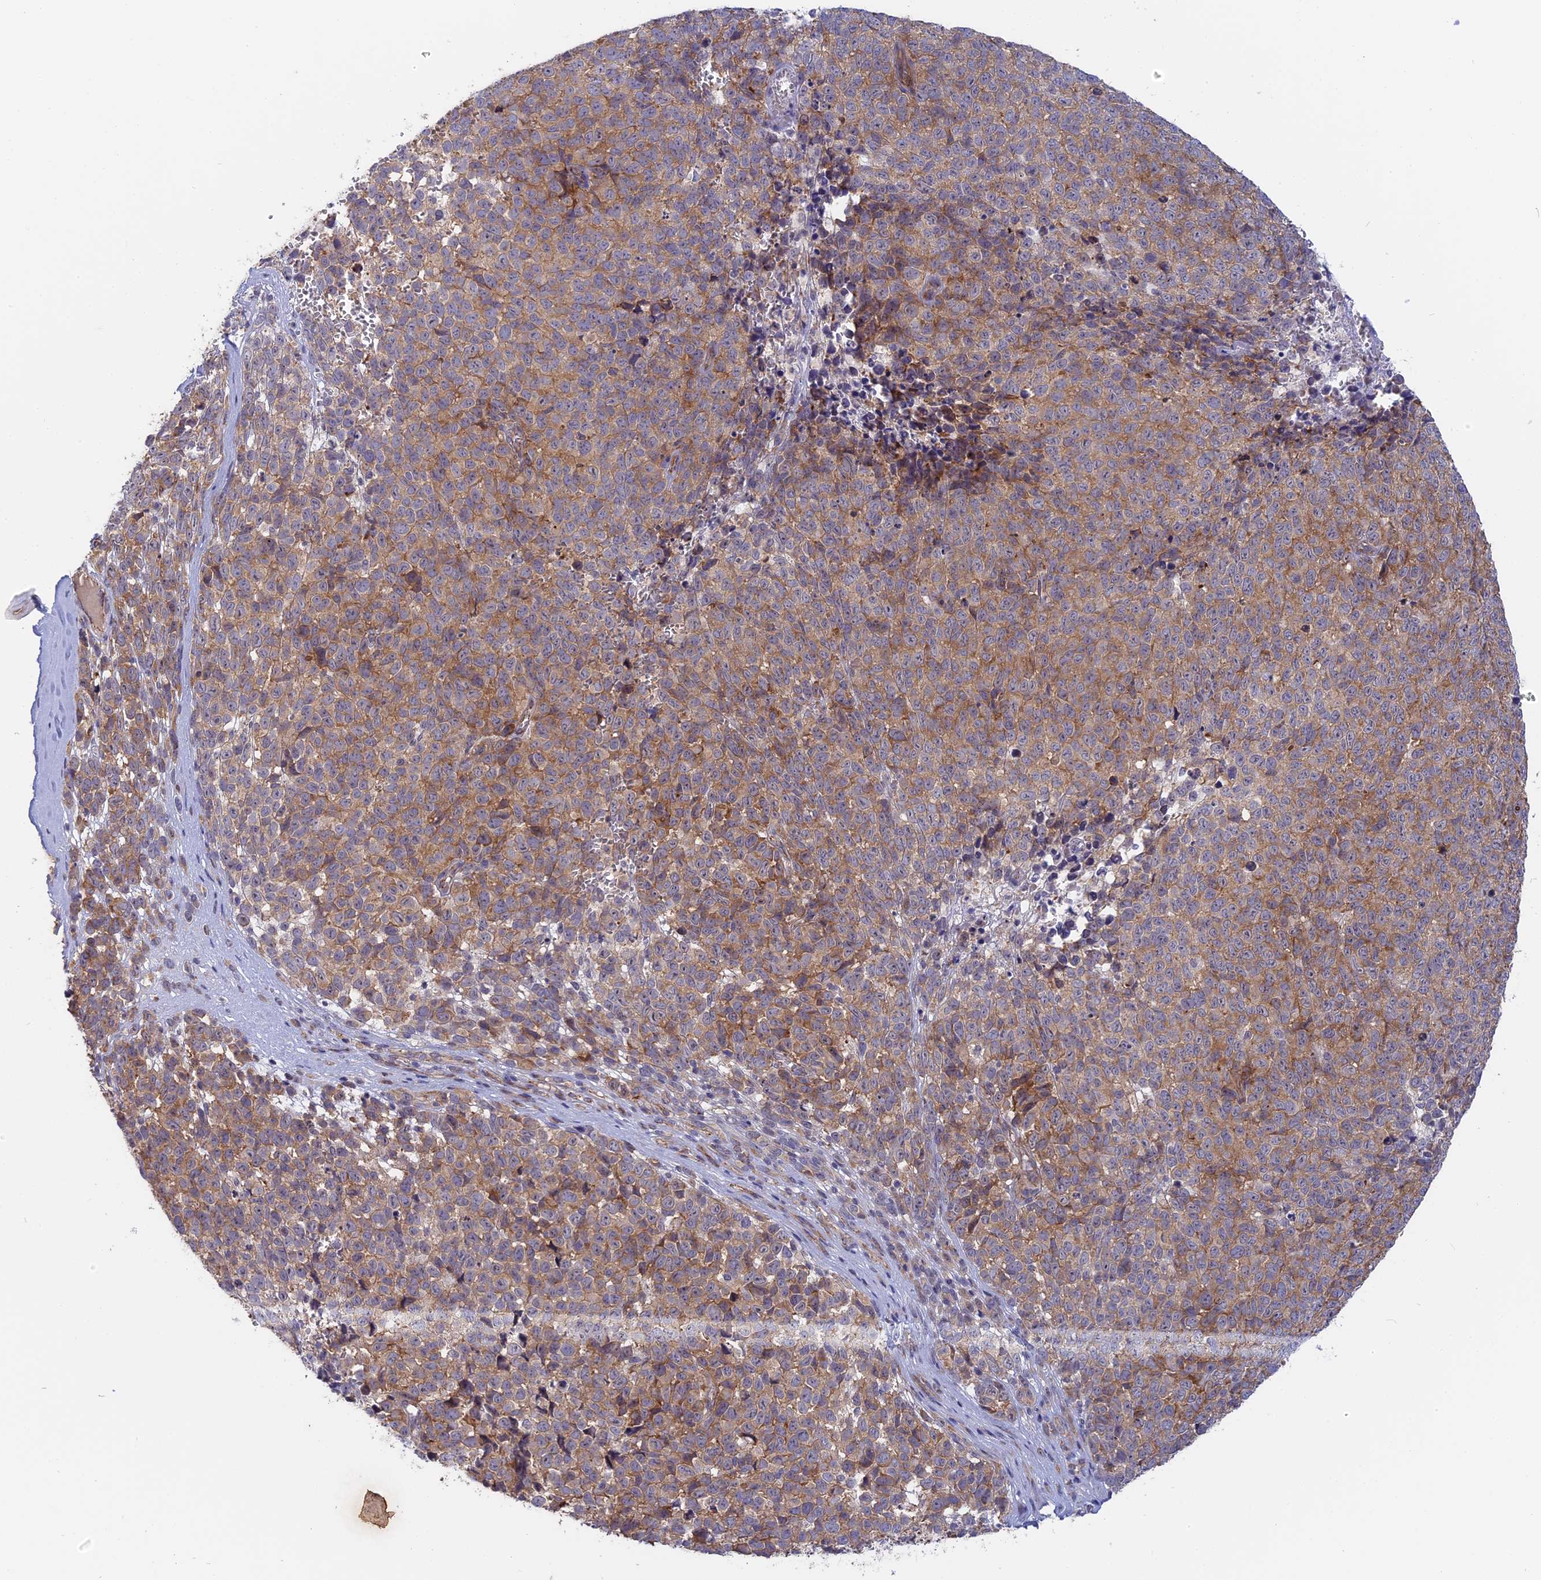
{"staining": {"intensity": "moderate", "quantity": ">75%", "location": "cytoplasmic/membranous"}, "tissue": "melanoma", "cell_type": "Tumor cells", "image_type": "cancer", "snomed": [{"axis": "morphology", "description": "Malignant melanoma, NOS"}, {"axis": "topography", "description": "Nose, NOS"}], "caption": "This photomicrograph demonstrates malignant melanoma stained with immunohistochemistry (IHC) to label a protein in brown. The cytoplasmic/membranous of tumor cells show moderate positivity for the protein. Nuclei are counter-stained blue.", "gene": "TENT4B", "patient": {"sex": "female", "age": 48}}